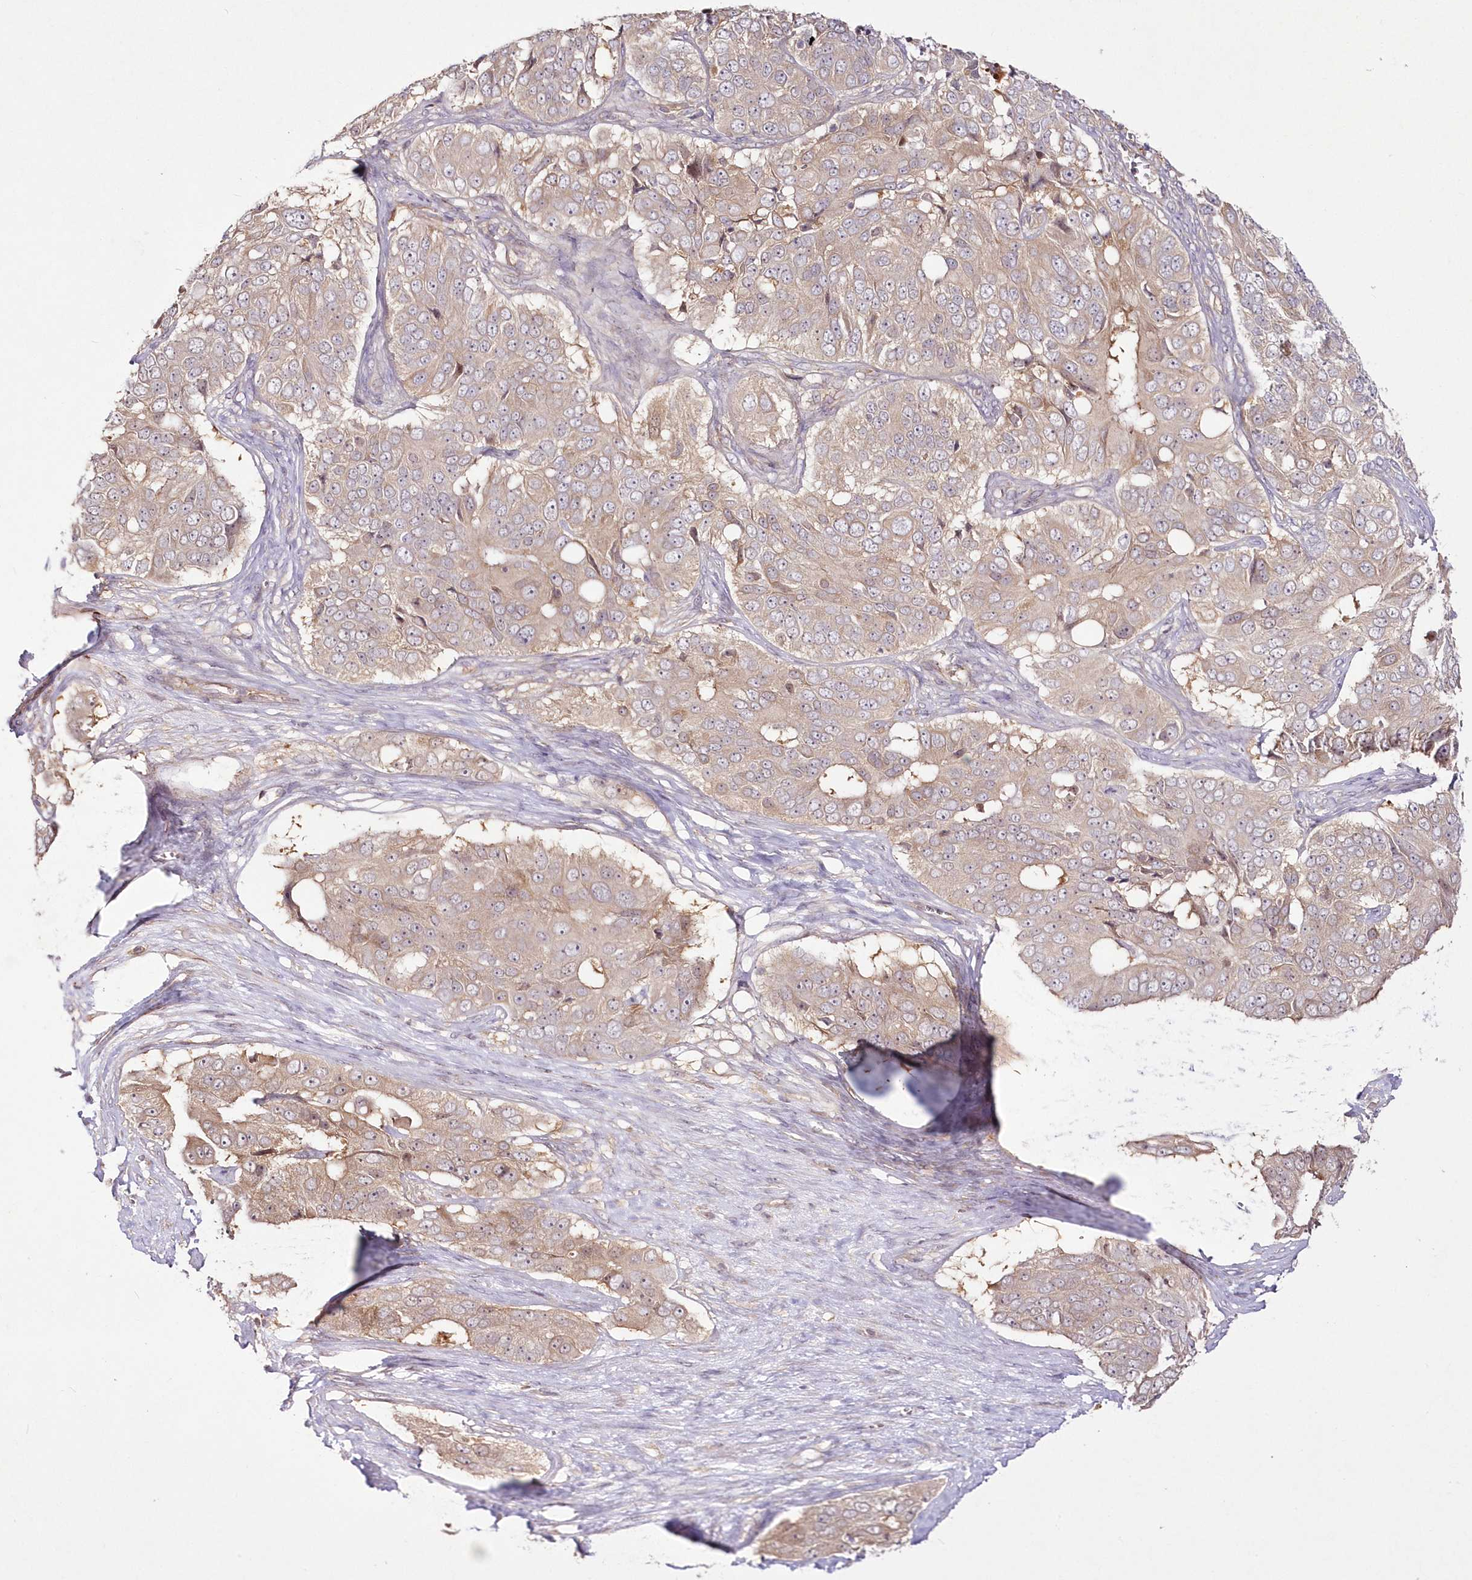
{"staining": {"intensity": "moderate", "quantity": "25%-75%", "location": "cytoplasmic/membranous"}, "tissue": "ovarian cancer", "cell_type": "Tumor cells", "image_type": "cancer", "snomed": [{"axis": "morphology", "description": "Carcinoma, endometroid"}, {"axis": "topography", "description": "Ovary"}], "caption": "About 25%-75% of tumor cells in endometroid carcinoma (ovarian) reveal moderate cytoplasmic/membranous protein staining as visualized by brown immunohistochemical staining.", "gene": "IPMK", "patient": {"sex": "female", "age": 51}}